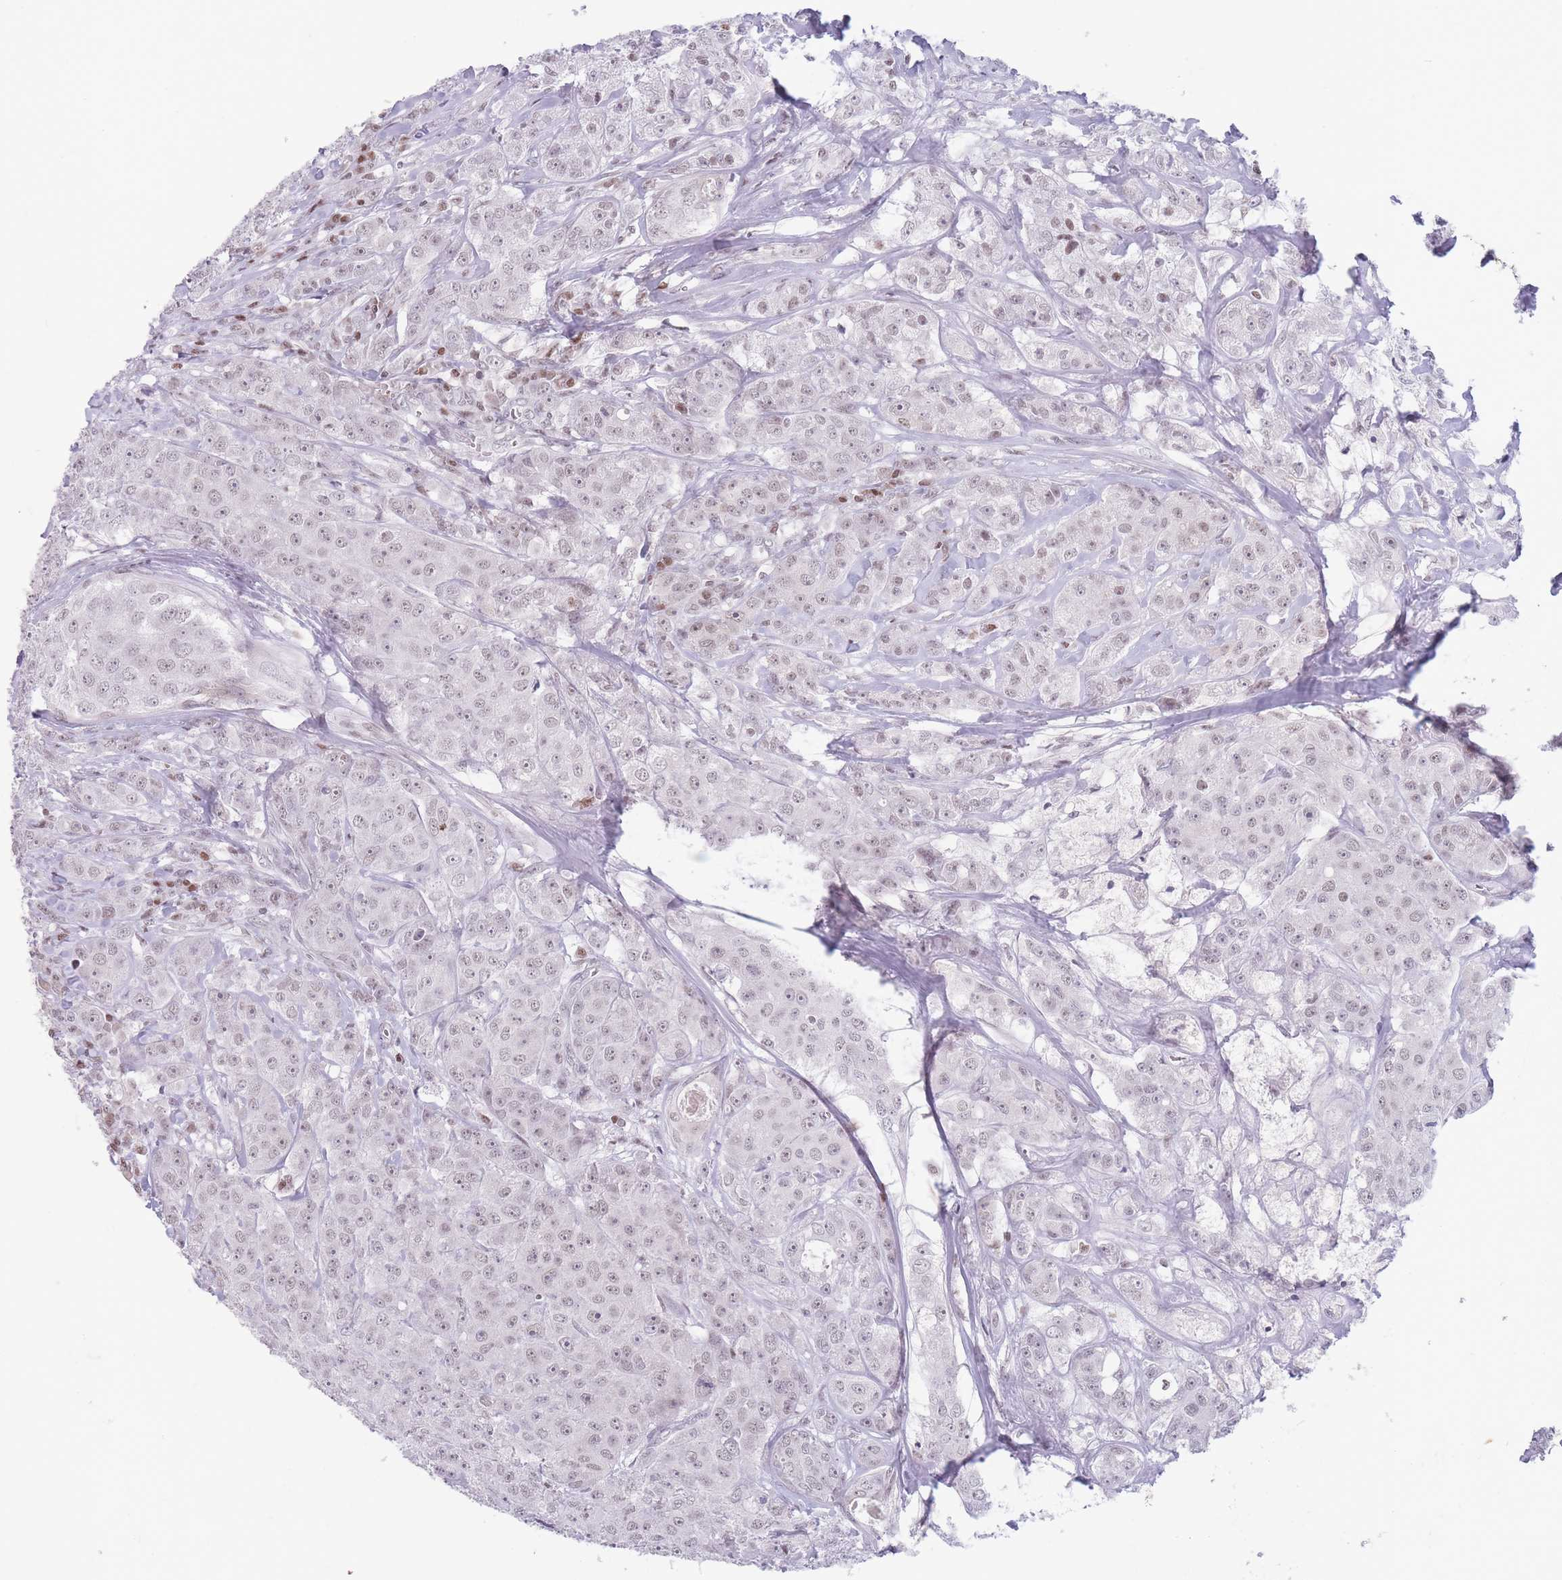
{"staining": {"intensity": "weak", "quantity": "<25%", "location": "nuclear"}, "tissue": "breast cancer", "cell_type": "Tumor cells", "image_type": "cancer", "snomed": [{"axis": "morphology", "description": "Duct carcinoma"}, {"axis": "topography", "description": "Breast"}], "caption": "The immunohistochemistry (IHC) photomicrograph has no significant positivity in tumor cells of breast invasive ductal carcinoma tissue. (Brightfield microscopy of DAB immunohistochemistry at high magnification).", "gene": "ARID3B", "patient": {"sex": "female", "age": 43}}